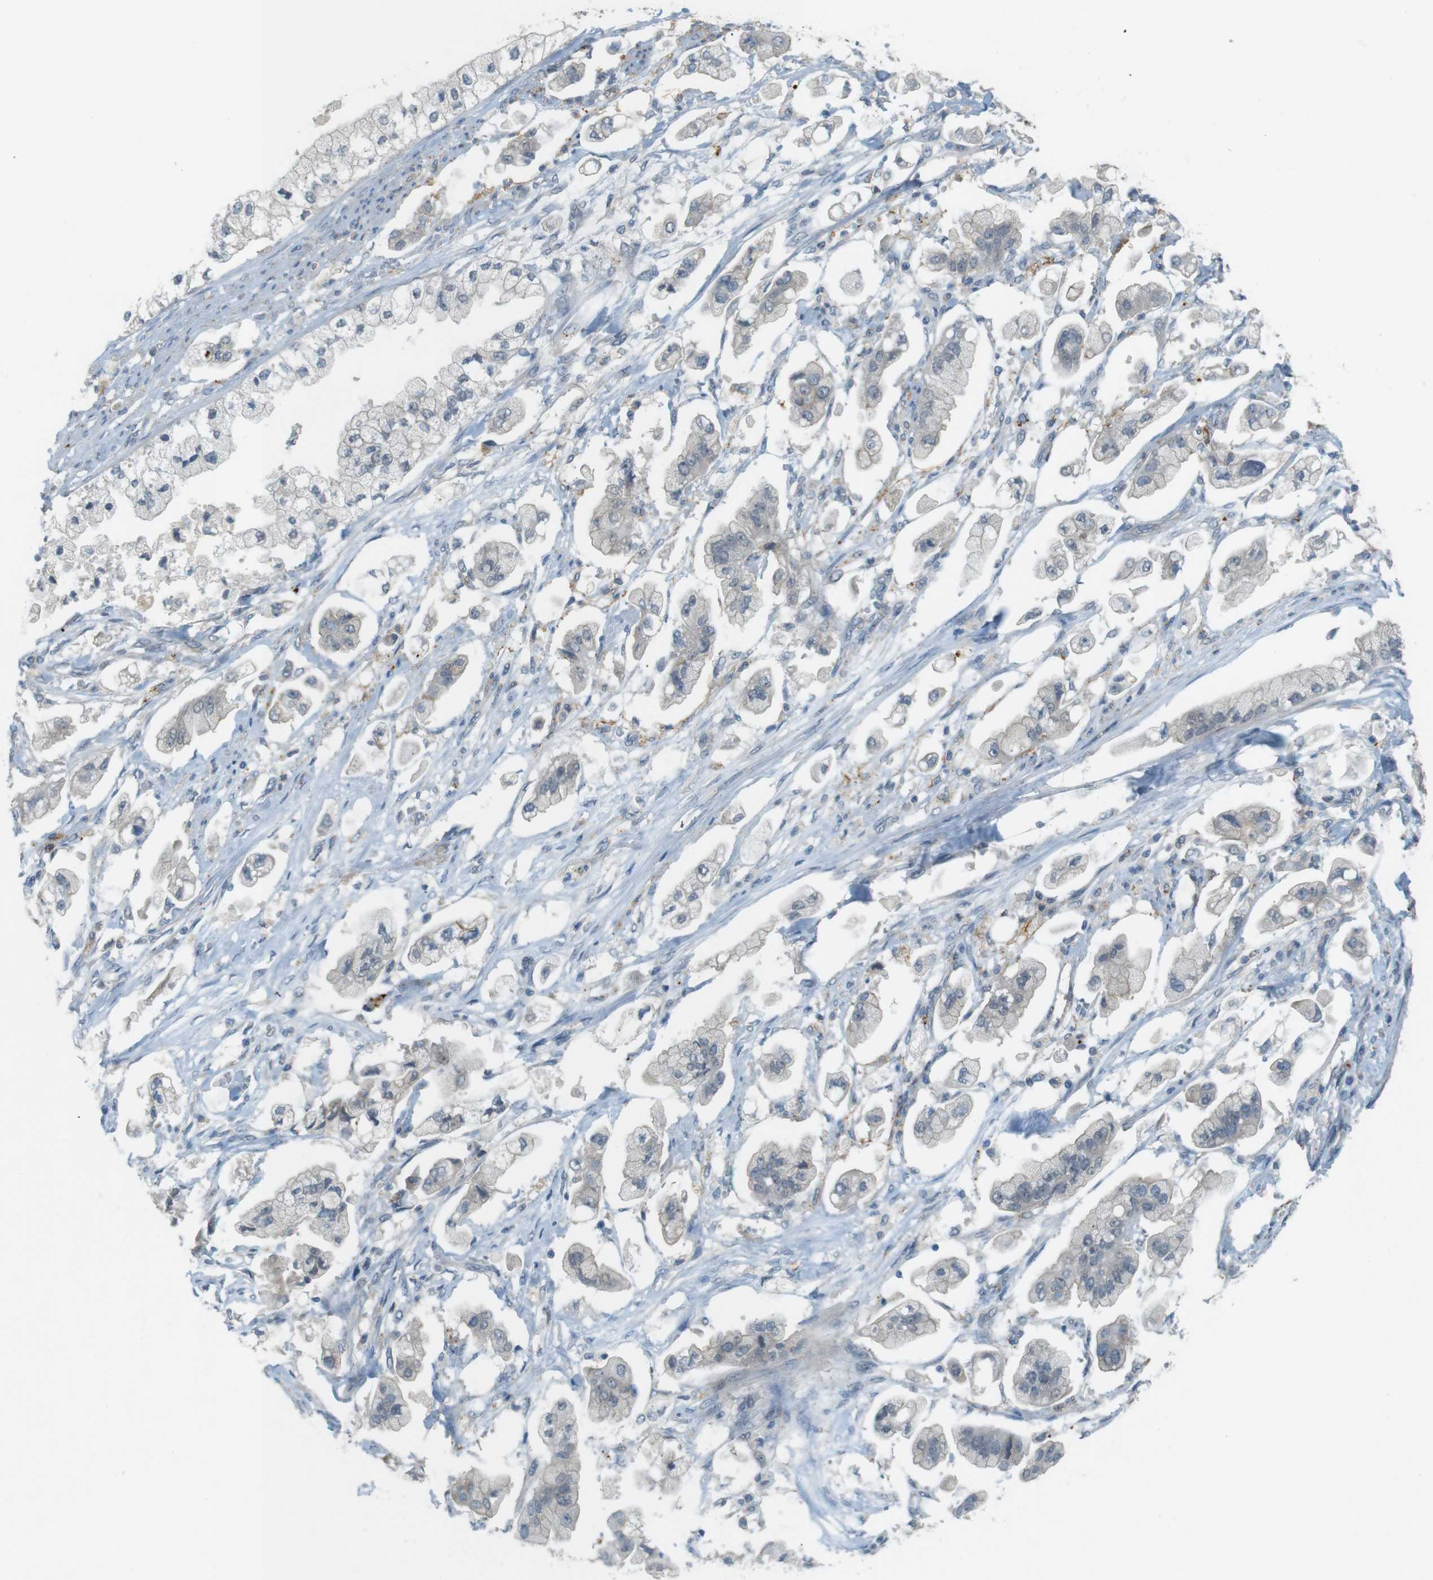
{"staining": {"intensity": "weak", "quantity": "<25%", "location": "cytoplasmic/membranous"}, "tissue": "stomach cancer", "cell_type": "Tumor cells", "image_type": "cancer", "snomed": [{"axis": "morphology", "description": "Adenocarcinoma, NOS"}, {"axis": "topography", "description": "Stomach"}], "caption": "A high-resolution micrograph shows immunohistochemistry (IHC) staining of stomach adenocarcinoma, which shows no significant expression in tumor cells.", "gene": "UGT8", "patient": {"sex": "male", "age": 62}}